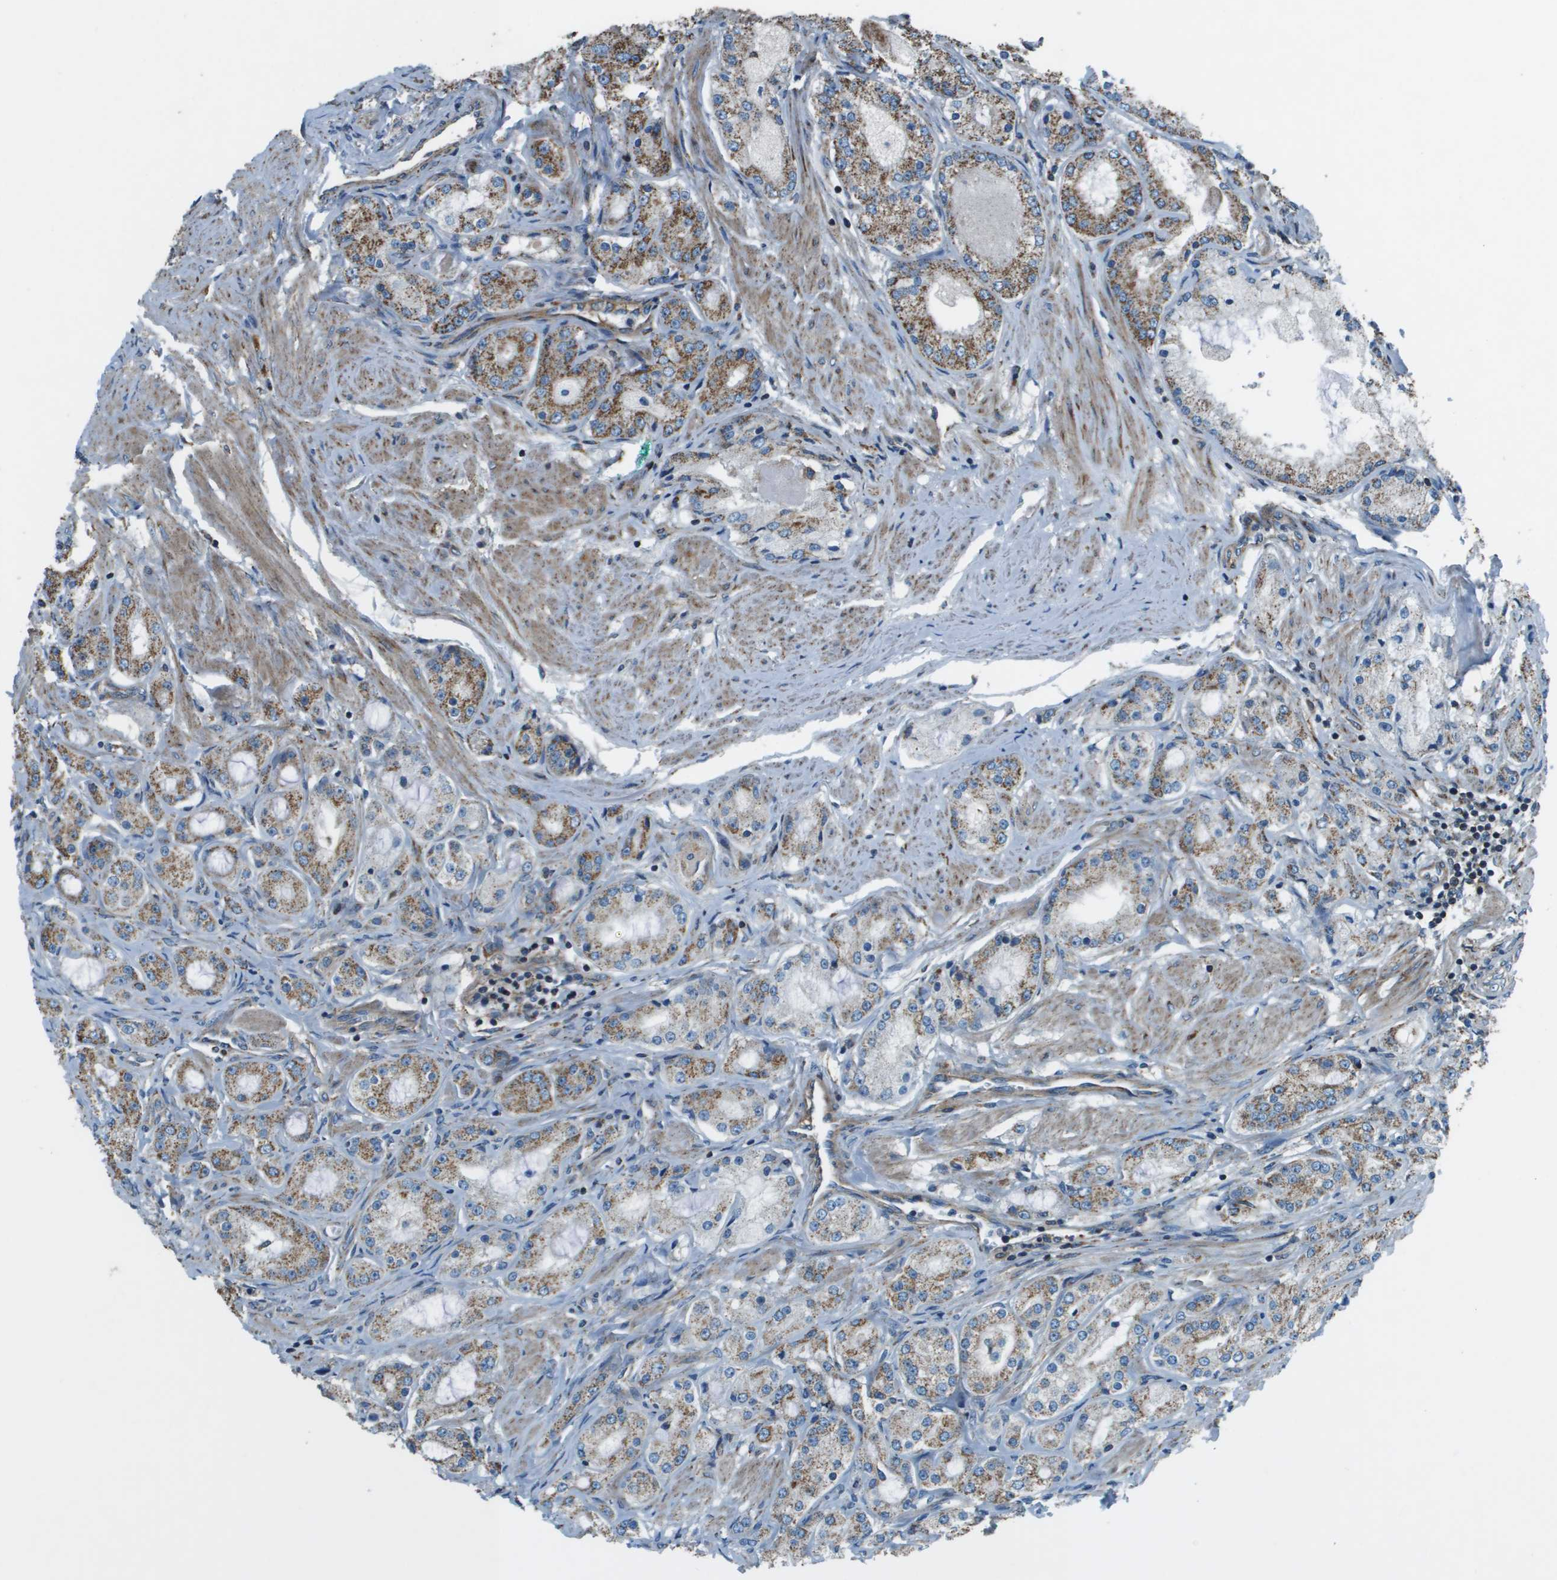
{"staining": {"intensity": "moderate", "quantity": ">75%", "location": "cytoplasmic/membranous"}, "tissue": "prostate cancer", "cell_type": "Tumor cells", "image_type": "cancer", "snomed": [{"axis": "morphology", "description": "Adenocarcinoma, Low grade"}, {"axis": "topography", "description": "Prostate"}], "caption": "Low-grade adenocarcinoma (prostate) stained with immunohistochemistry displays moderate cytoplasmic/membranous staining in approximately >75% of tumor cells. The staining was performed using DAB to visualize the protein expression in brown, while the nuclei were stained in blue with hematoxylin (Magnification: 20x).", "gene": "TMEM51", "patient": {"sex": "male", "age": 63}}